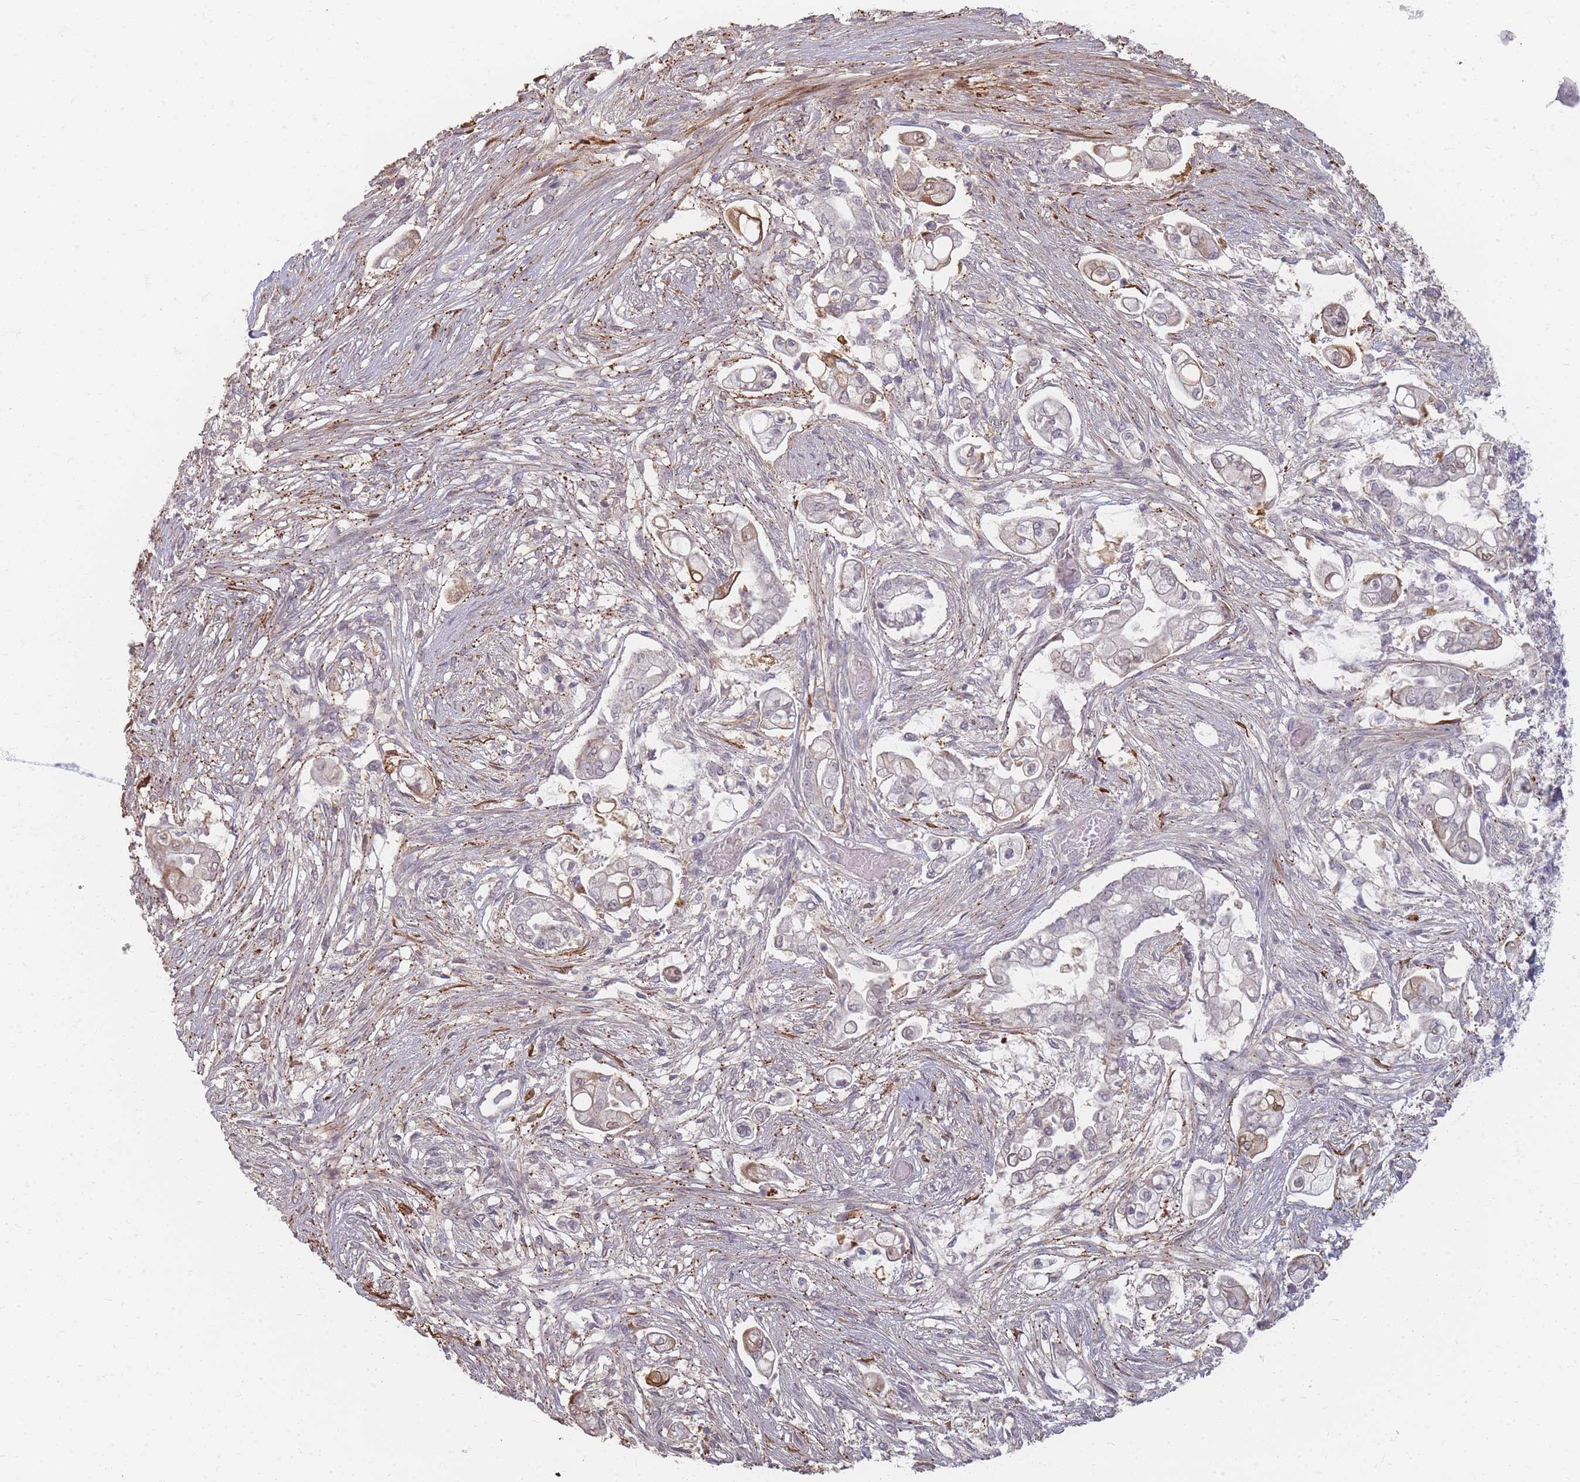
{"staining": {"intensity": "weak", "quantity": "<25%", "location": "nuclear"}, "tissue": "pancreatic cancer", "cell_type": "Tumor cells", "image_type": "cancer", "snomed": [{"axis": "morphology", "description": "Adenocarcinoma, NOS"}, {"axis": "topography", "description": "Pancreas"}], "caption": "The photomicrograph reveals no staining of tumor cells in pancreatic adenocarcinoma.", "gene": "RFTN1", "patient": {"sex": "female", "age": 69}}